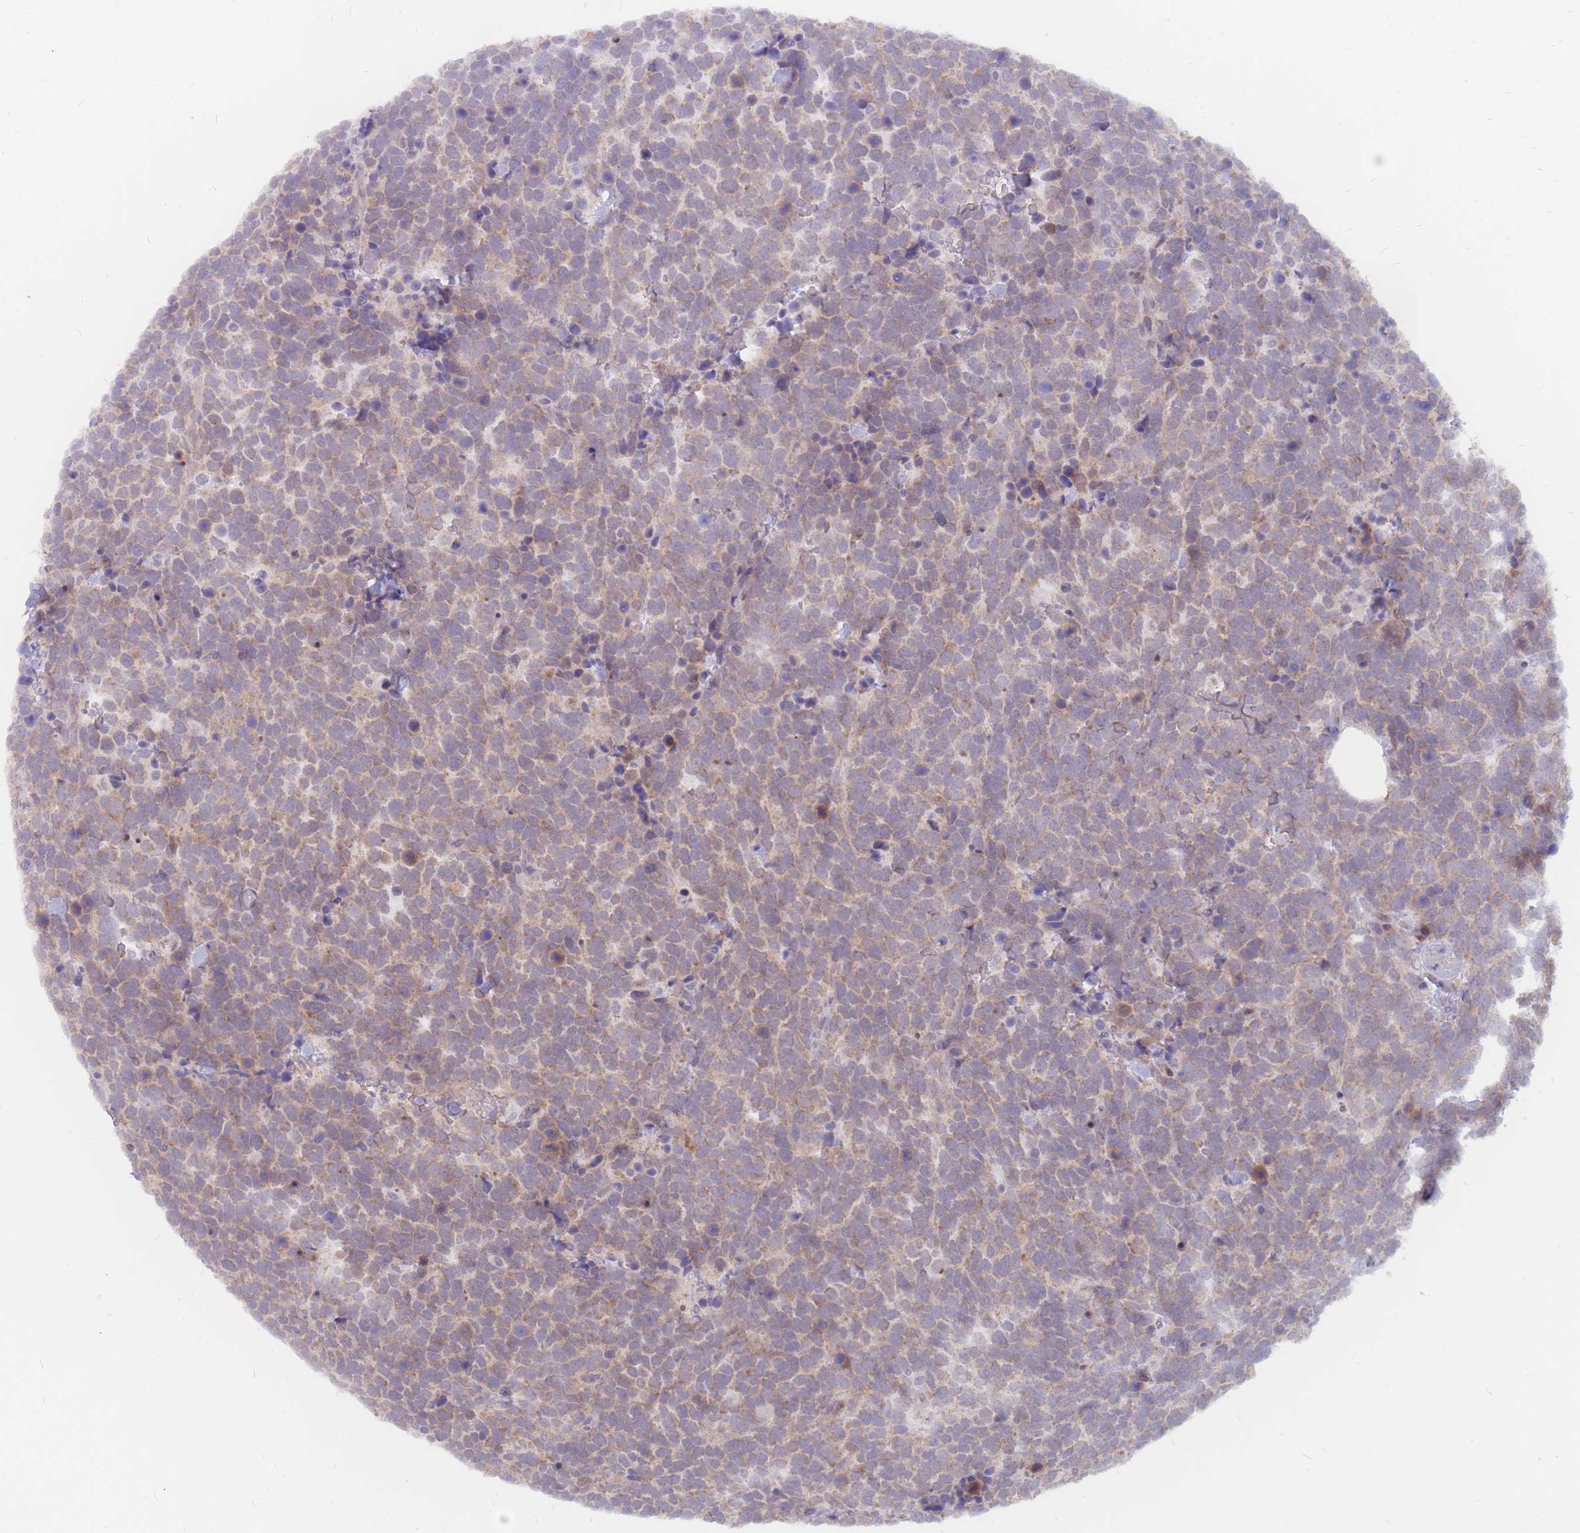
{"staining": {"intensity": "weak", "quantity": ">75%", "location": "cytoplasmic/membranous"}, "tissue": "urothelial cancer", "cell_type": "Tumor cells", "image_type": "cancer", "snomed": [{"axis": "morphology", "description": "Urothelial carcinoma, High grade"}, {"axis": "topography", "description": "Urinary bladder"}], "caption": "A brown stain labels weak cytoplasmic/membranous expression of a protein in human urothelial cancer tumor cells.", "gene": "ADD2", "patient": {"sex": "female", "age": 82}}